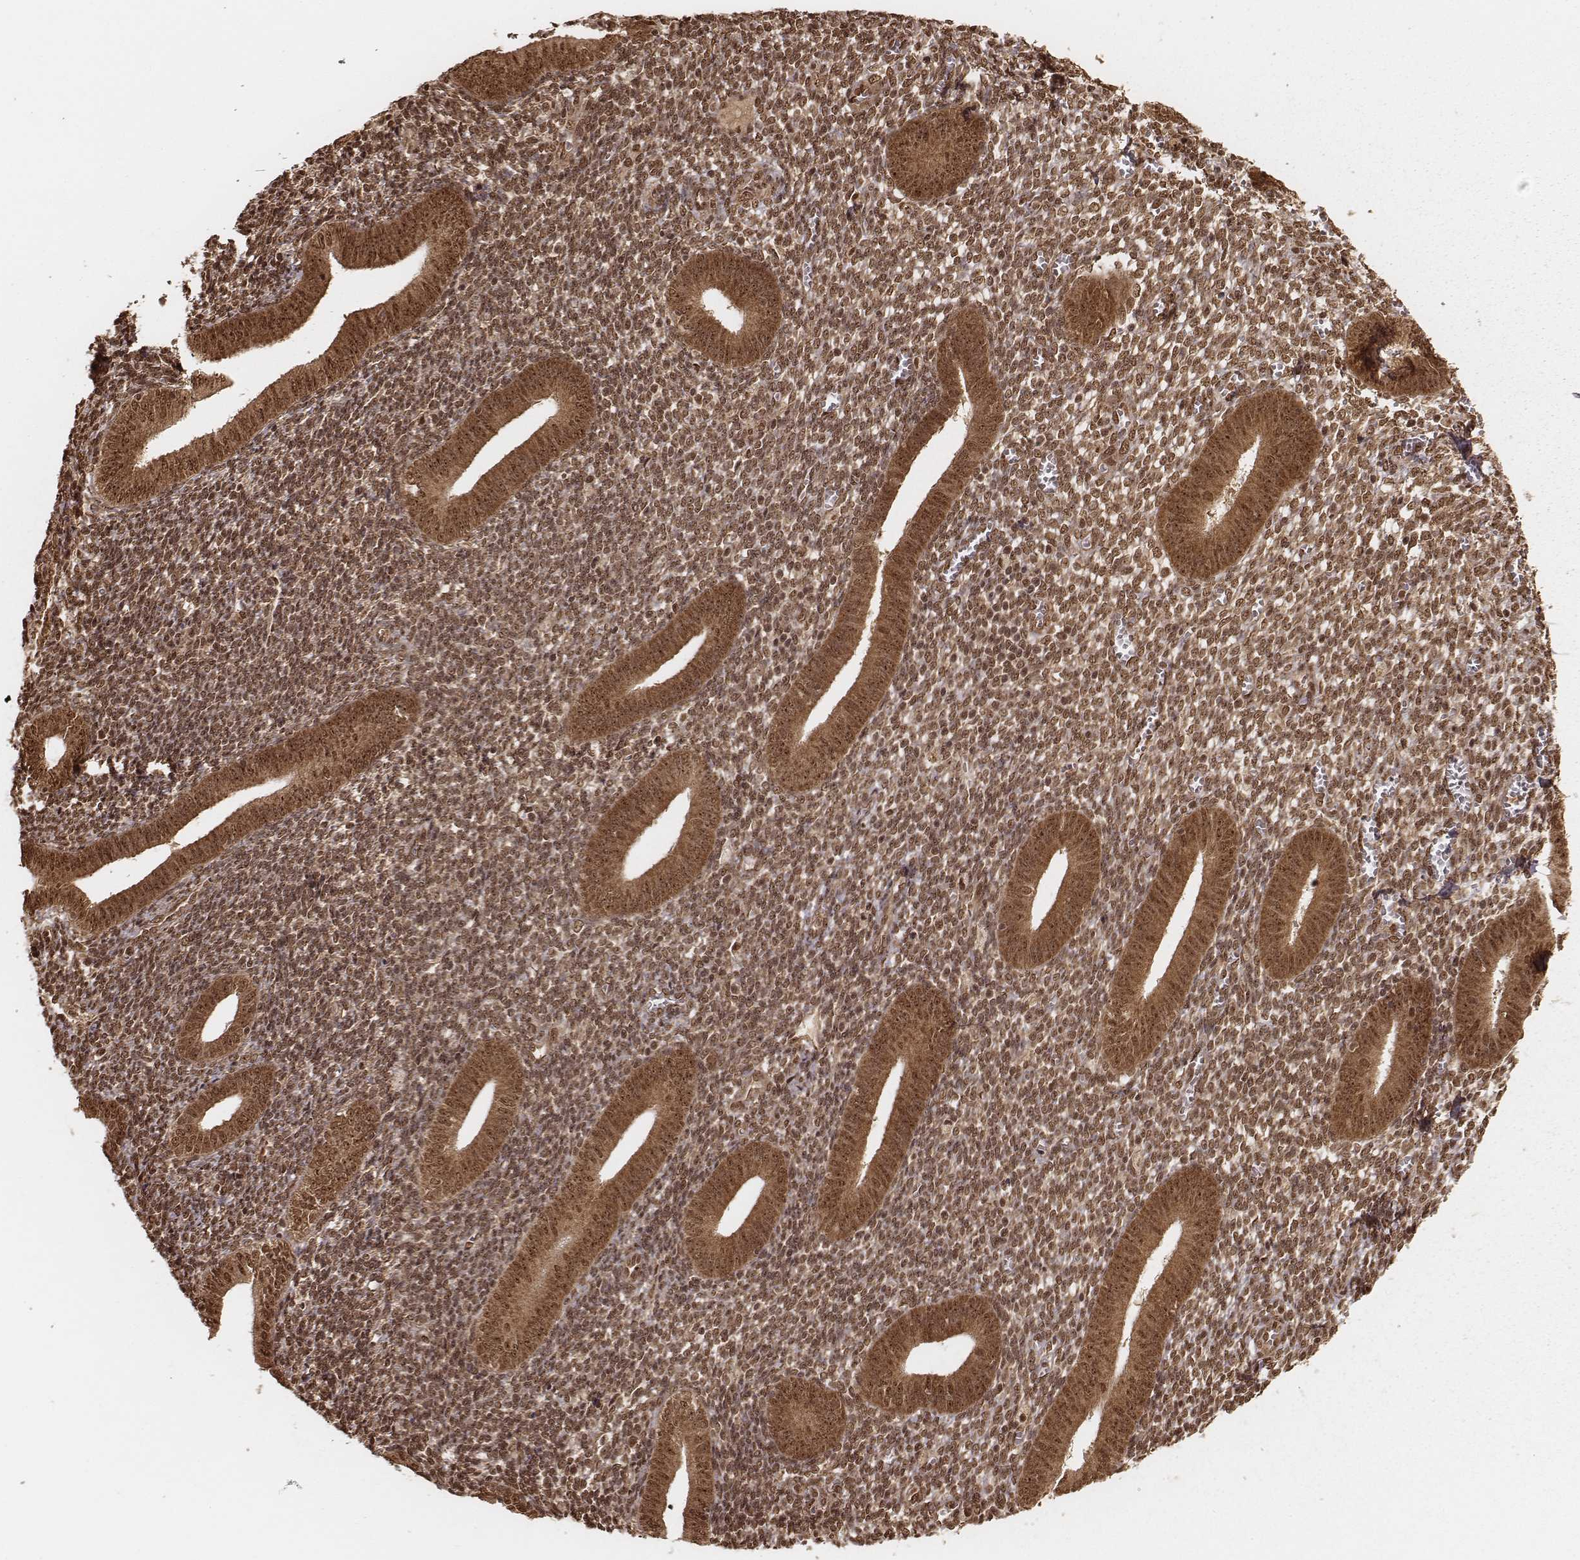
{"staining": {"intensity": "moderate", "quantity": ">75%", "location": "cytoplasmic/membranous,nuclear"}, "tissue": "endometrium", "cell_type": "Cells in endometrial stroma", "image_type": "normal", "snomed": [{"axis": "morphology", "description": "Normal tissue, NOS"}, {"axis": "topography", "description": "Endometrium"}], "caption": "Endometrium stained with a brown dye exhibits moderate cytoplasmic/membranous,nuclear positive staining in about >75% of cells in endometrial stroma.", "gene": "NFX1", "patient": {"sex": "female", "age": 25}}